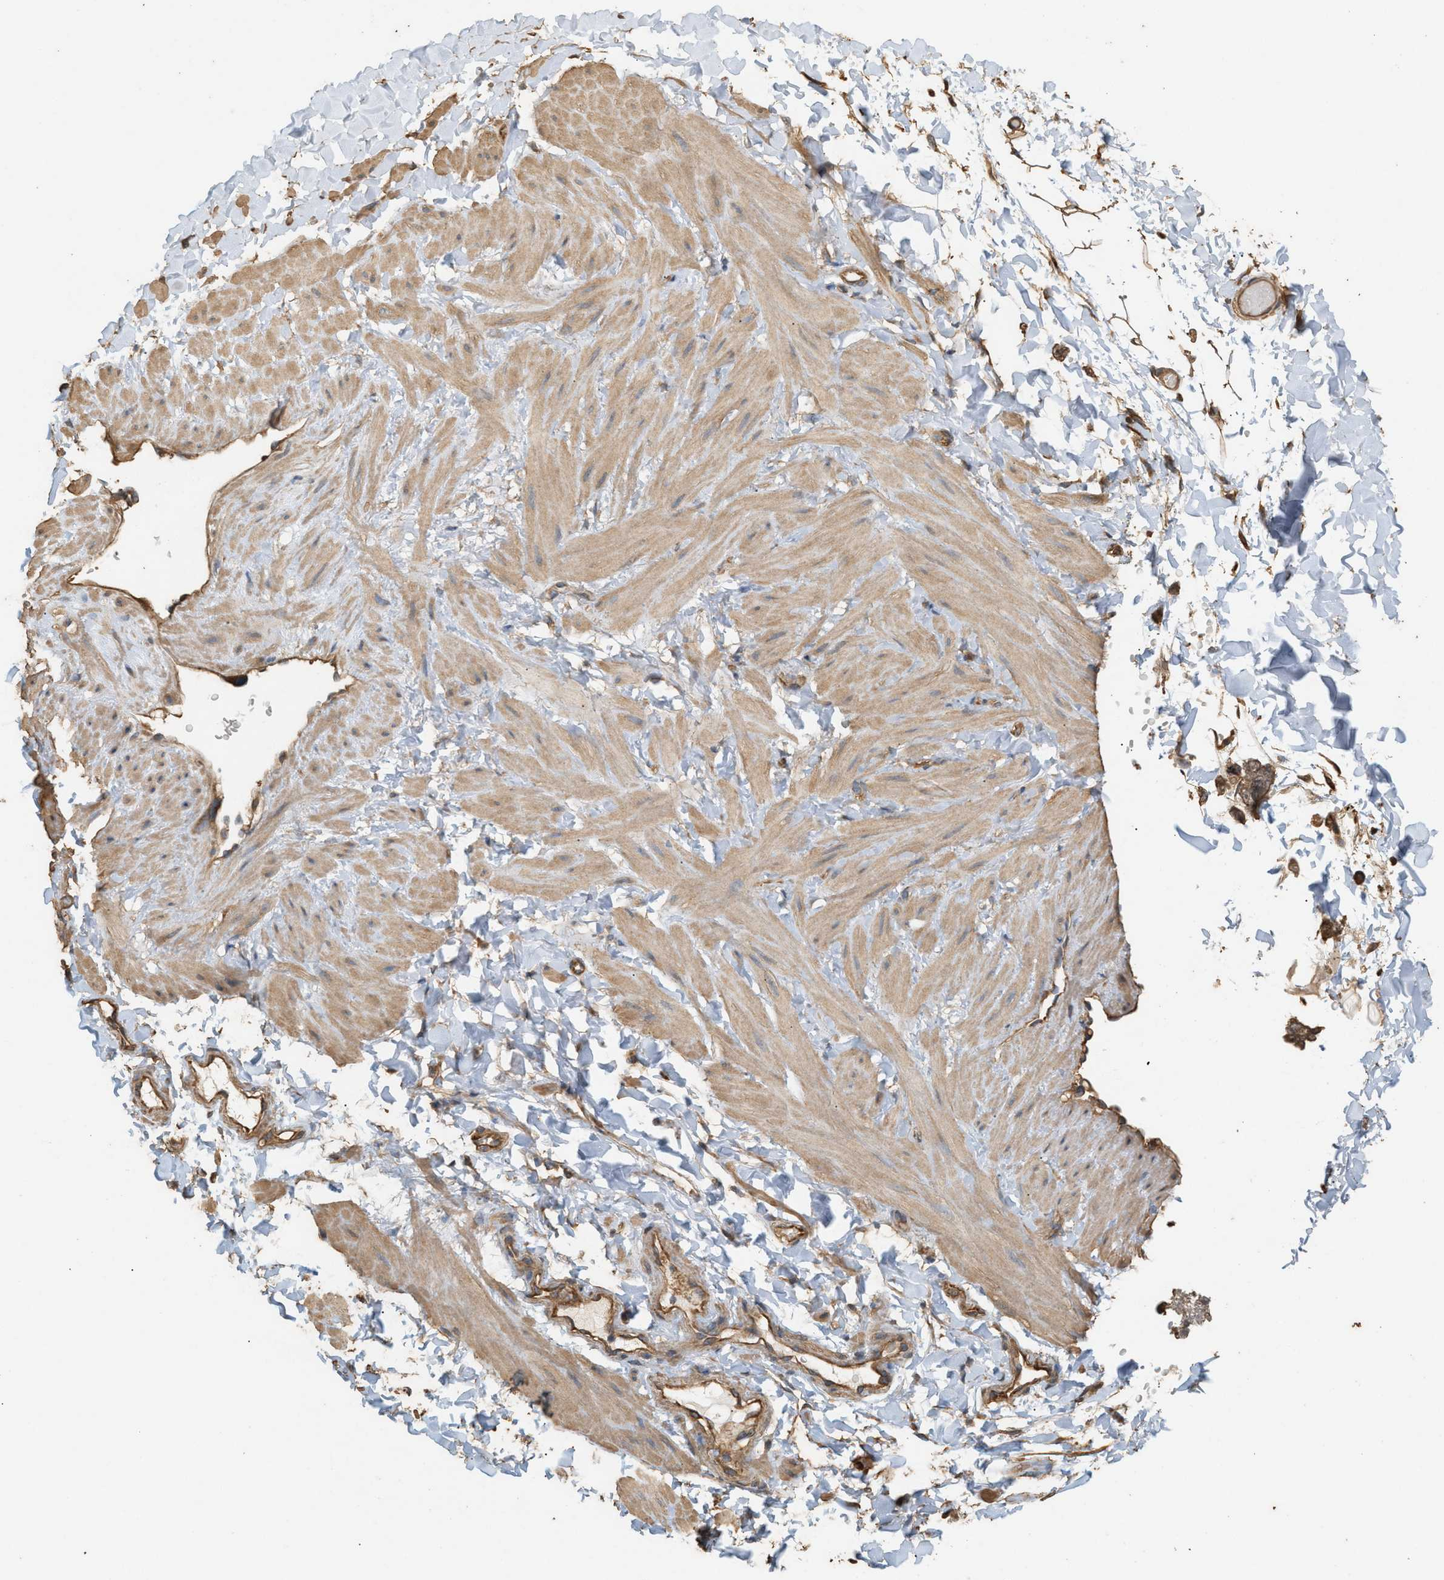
{"staining": {"intensity": "strong", "quantity": ">75%", "location": "cytoplasmic/membranous"}, "tissue": "adipose tissue", "cell_type": "Adipocytes", "image_type": "normal", "snomed": [{"axis": "morphology", "description": "Normal tissue, NOS"}, {"axis": "topography", "description": "Adipose tissue"}, {"axis": "topography", "description": "Vascular tissue"}, {"axis": "topography", "description": "Peripheral nerve tissue"}], "caption": "Adipose tissue stained for a protein (brown) exhibits strong cytoplasmic/membranous positive expression in approximately >75% of adipocytes.", "gene": "DCAF7", "patient": {"sex": "male", "age": 25}}